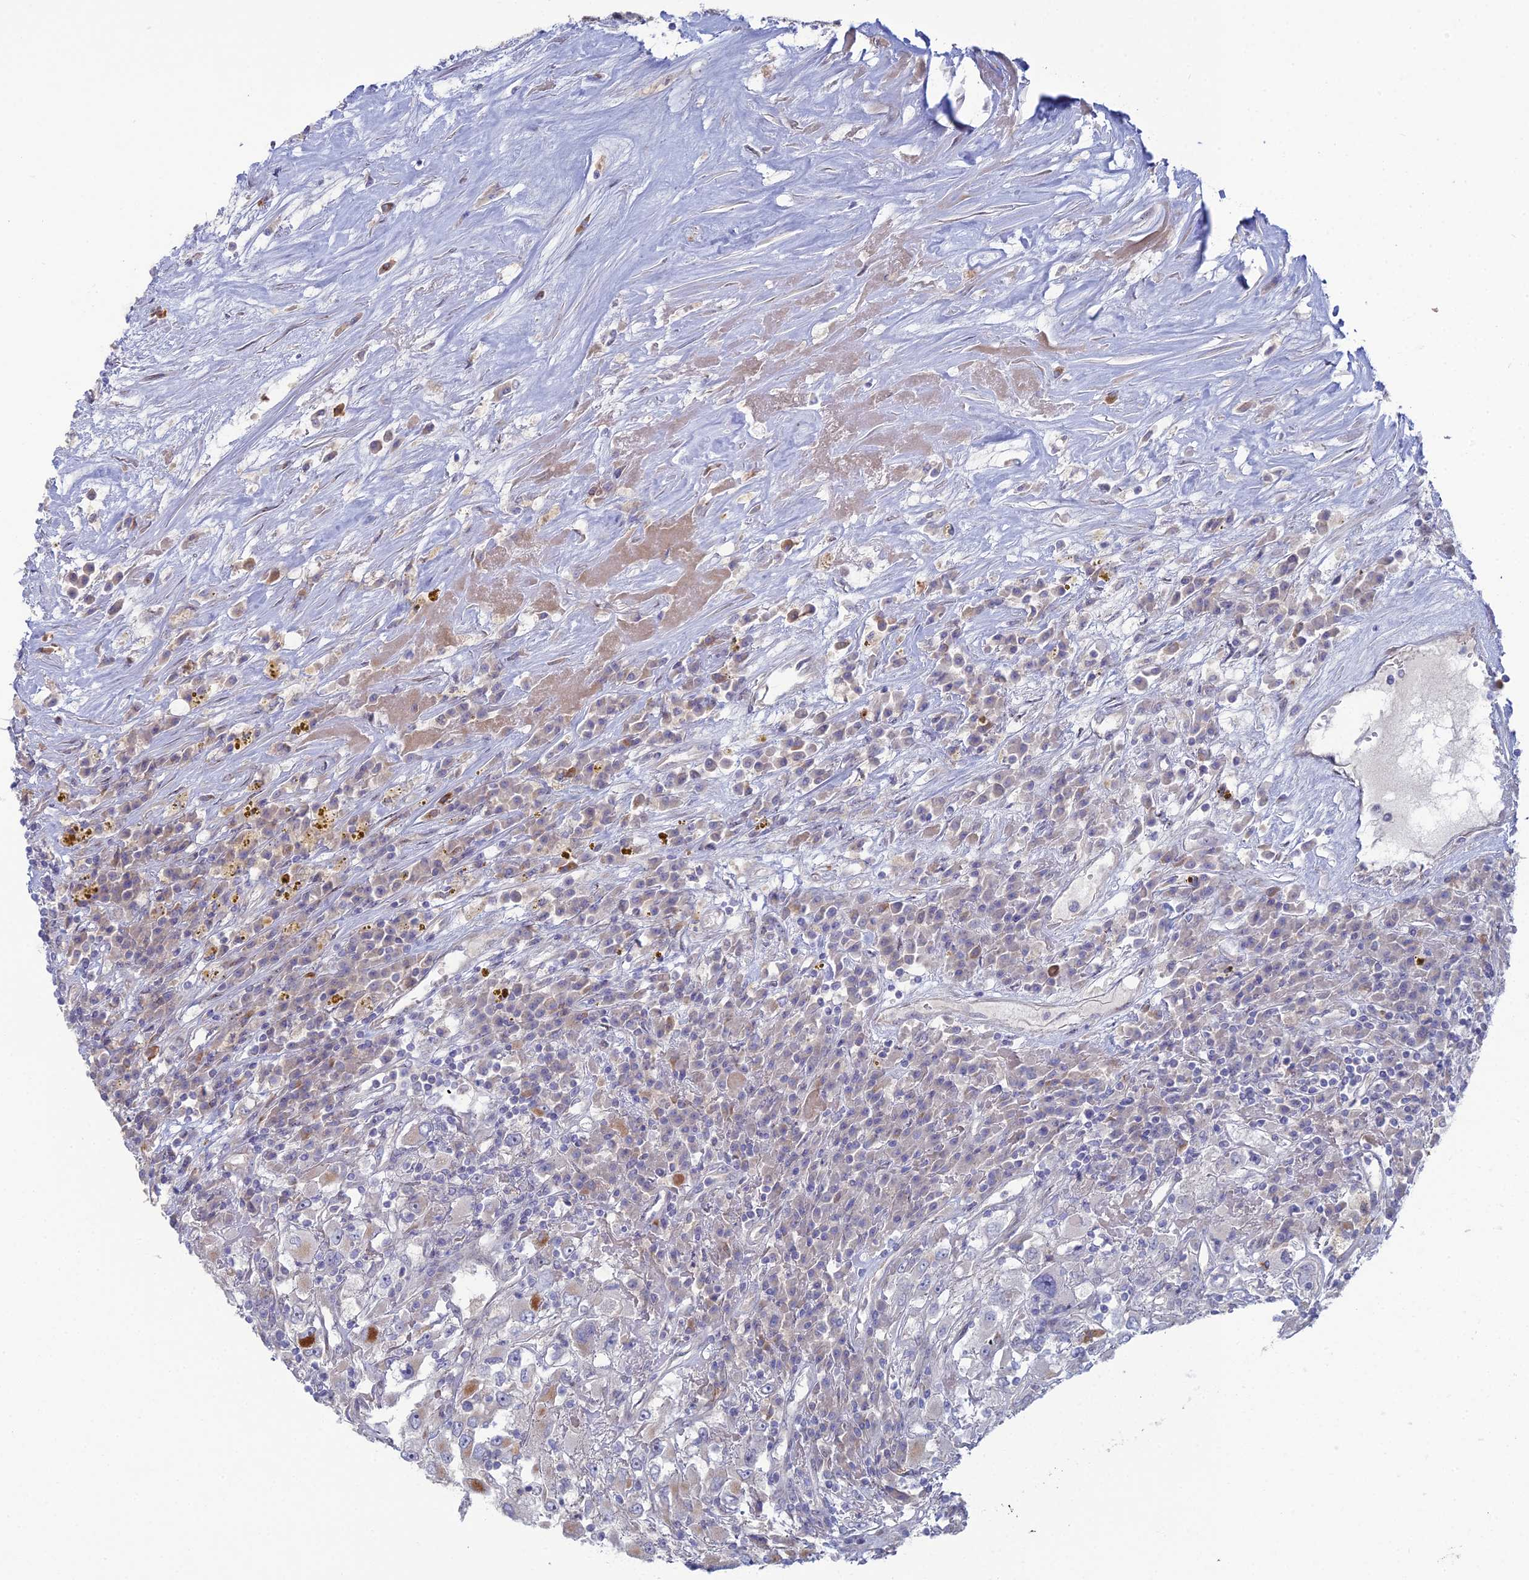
{"staining": {"intensity": "moderate", "quantity": "<25%", "location": "cytoplasmic/membranous"}, "tissue": "renal cancer", "cell_type": "Tumor cells", "image_type": "cancer", "snomed": [{"axis": "morphology", "description": "Adenocarcinoma, NOS"}, {"axis": "topography", "description": "Kidney"}], "caption": "Renal adenocarcinoma was stained to show a protein in brown. There is low levels of moderate cytoplasmic/membranous staining in about <25% of tumor cells.", "gene": "ARL16", "patient": {"sex": "female", "age": 52}}